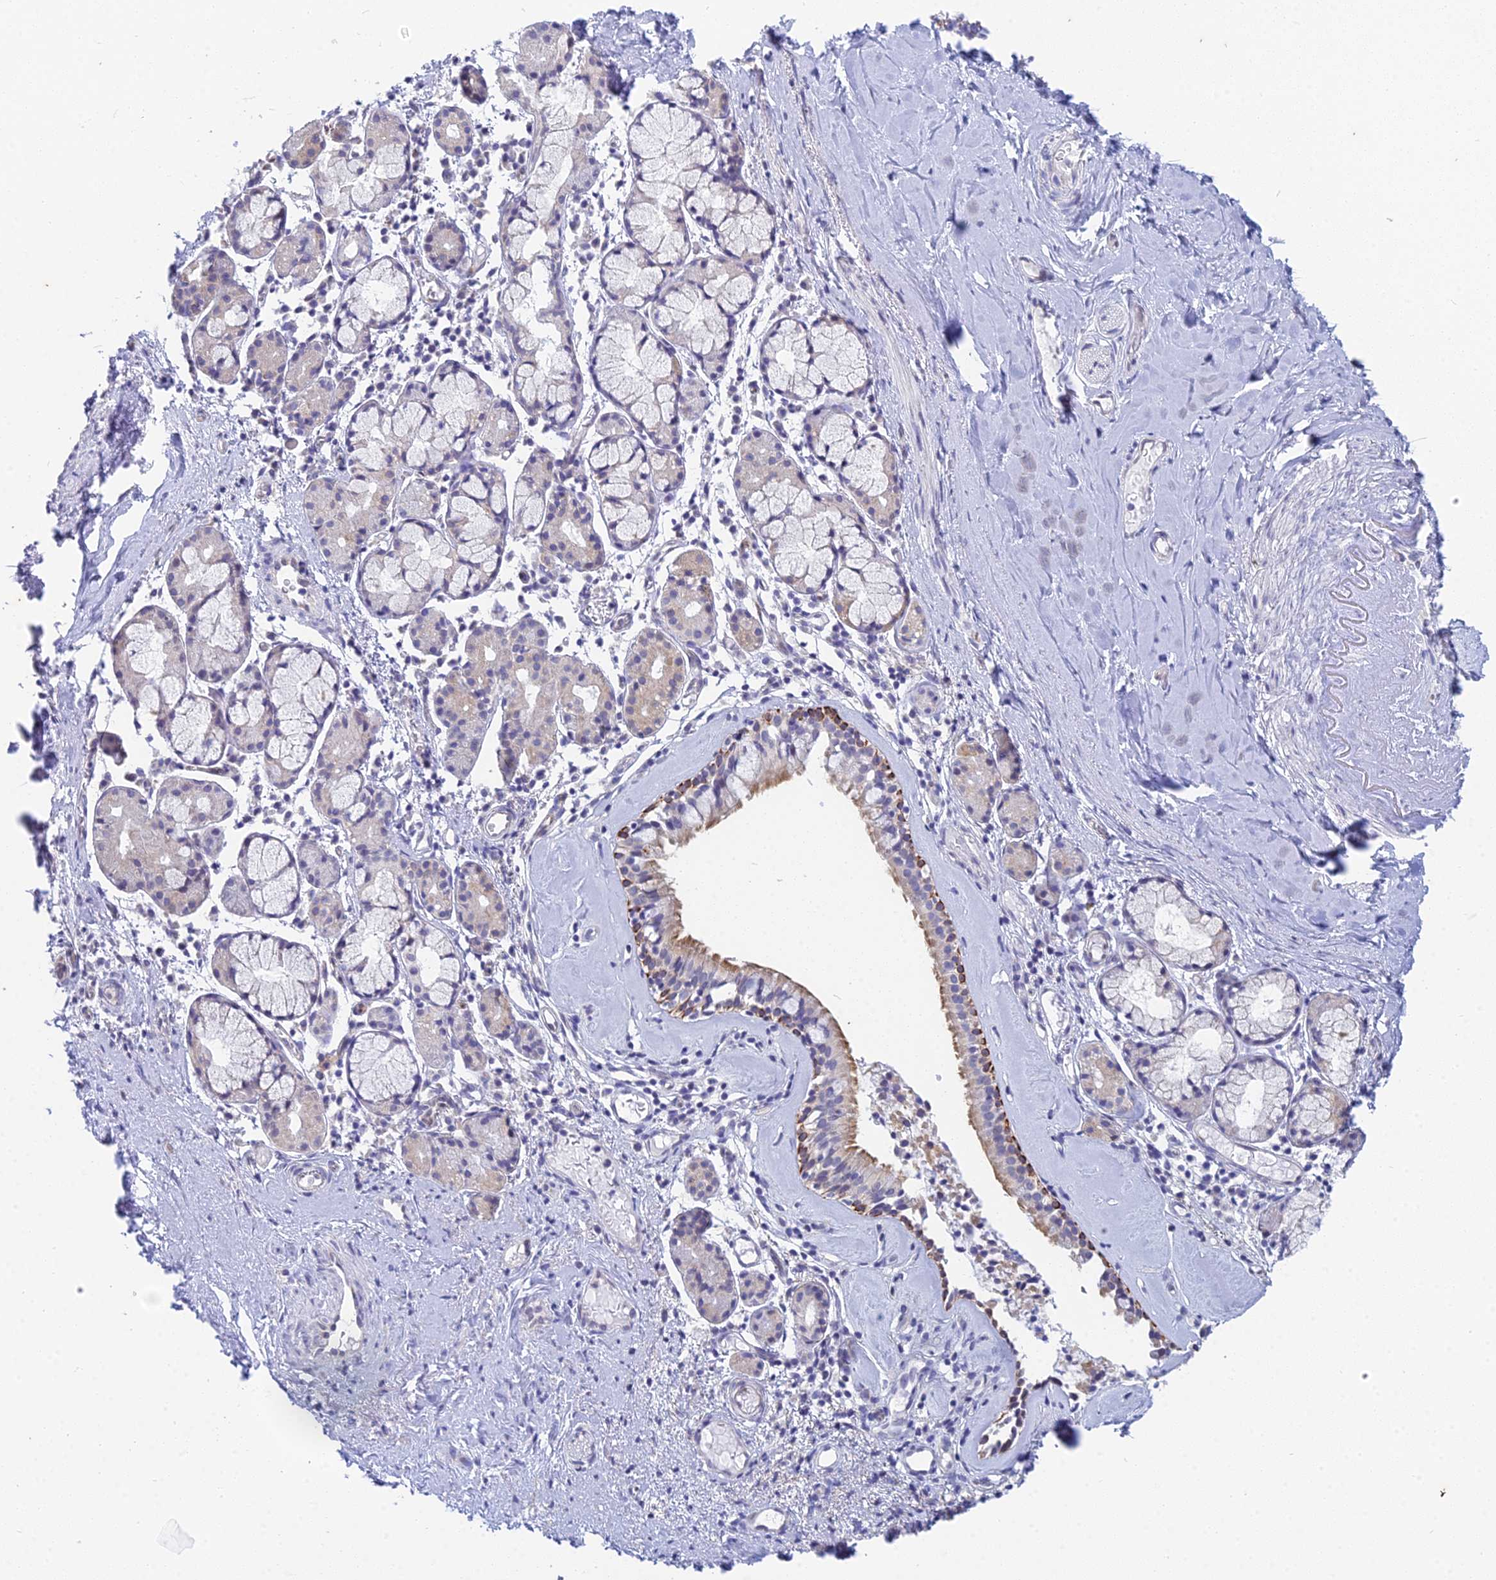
{"staining": {"intensity": "moderate", "quantity": "<25%", "location": "cytoplasmic/membranous"}, "tissue": "nasopharynx", "cell_type": "Respiratory epithelial cells", "image_type": "normal", "snomed": [{"axis": "morphology", "description": "Normal tissue, NOS"}, {"axis": "topography", "description": "Nasopharynx"}], "caption": "This is an image of IHC staining of unremarkable nasopharynx, which shows moderate staining in the cytoplasmic/membranous of respiratory epithelial cells.", "gene": "EEF2KMT", "patient": {"sex": "male", "age": 82}}